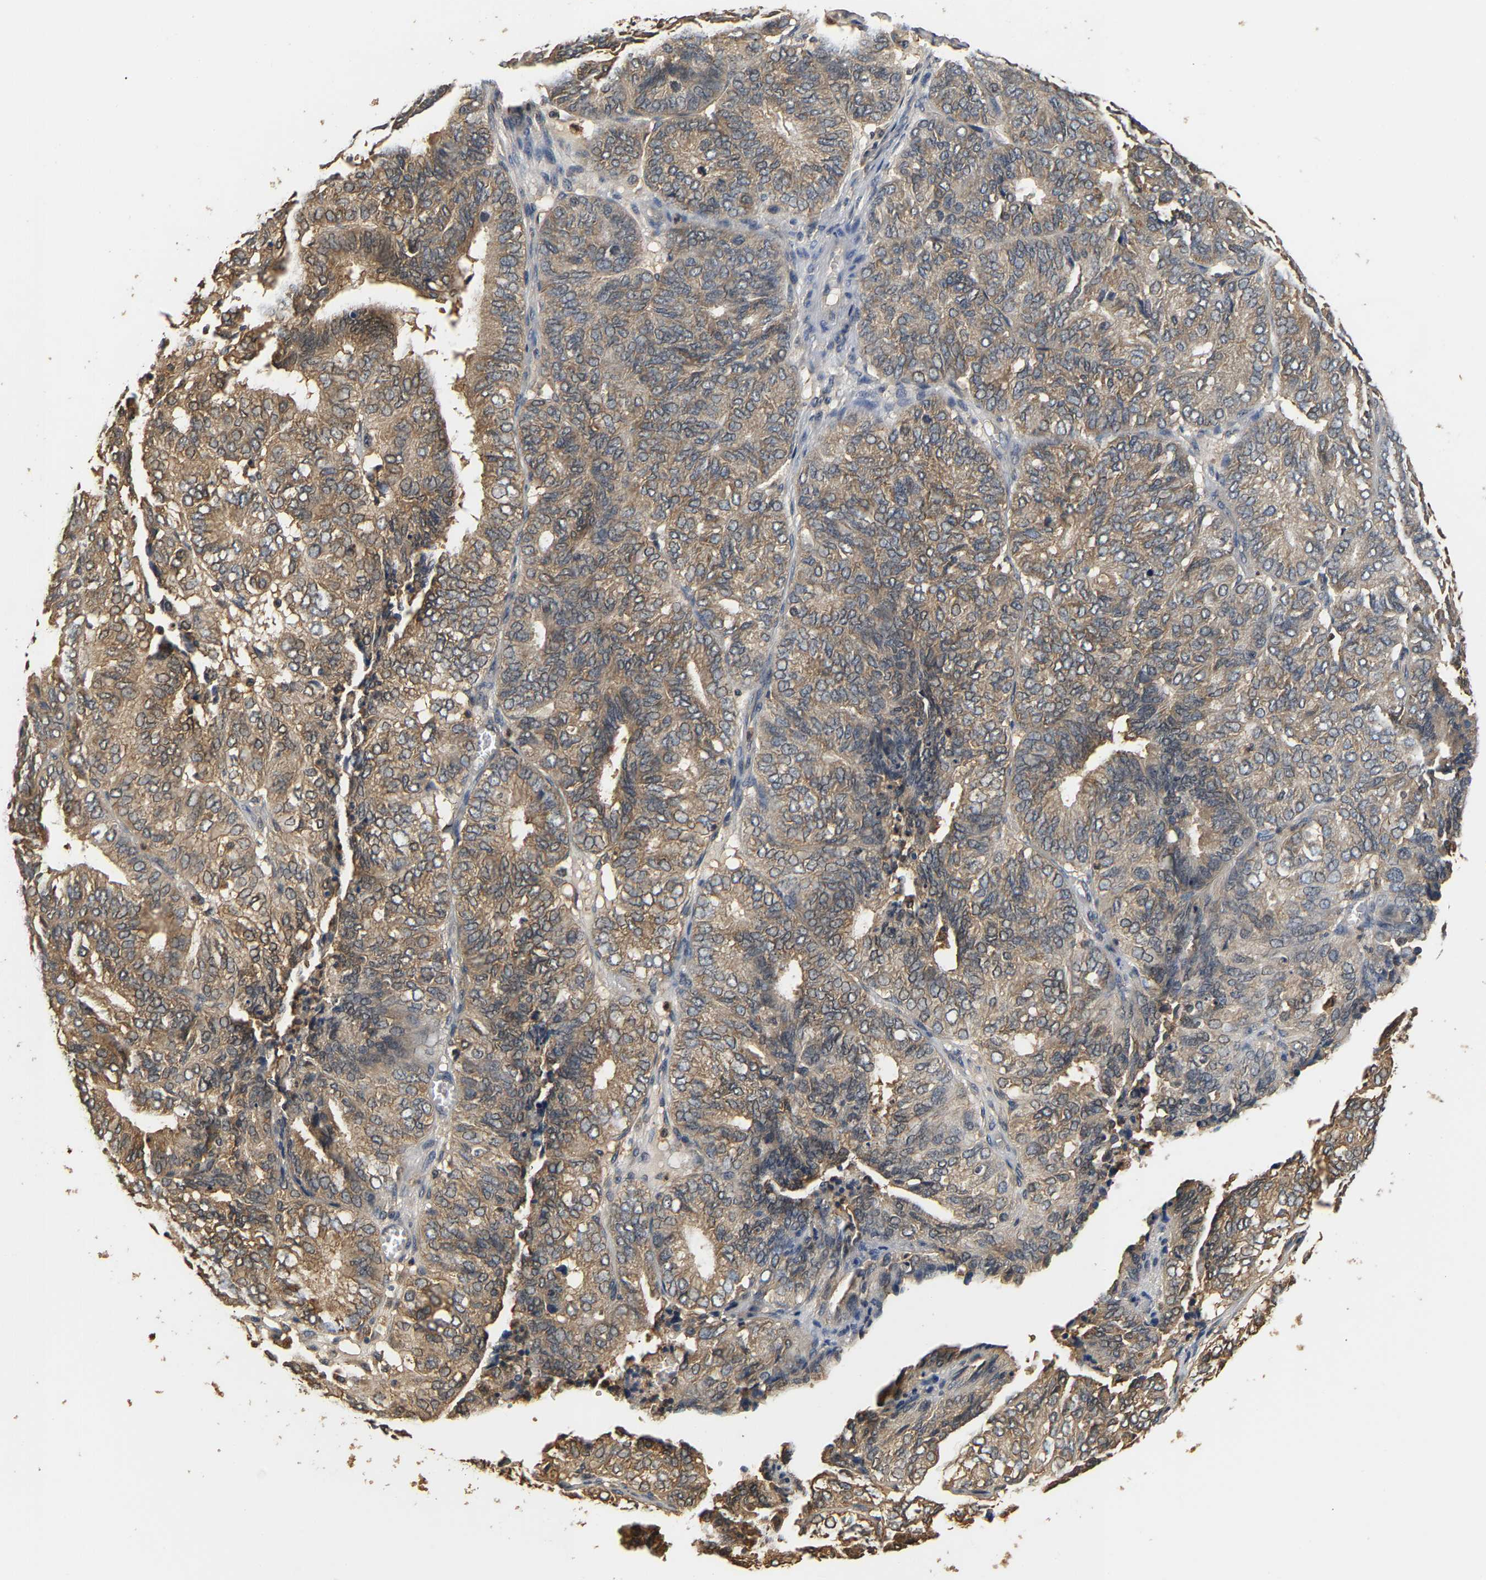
{"staining": {"intensity": "moderate", "quantity": ">75%", "location": "cytoplasmic/membranous"}, "tissue": "endometrial cancer", "cell_type": "Tumor cells", "image_type": "cancer", "snomed": [{"axis": "morphology", "description": "Adenocarcinoma, NOS"}, {"axis": "topography", "description": "Uterus"}], "caption": "Tumor cells demonstrate moderate cytoplasmic/membranous staining in approximately >75% of cells in endometrial cancer.", "gene": "GPI", "patient": {"sex": "female", "age": 60}}